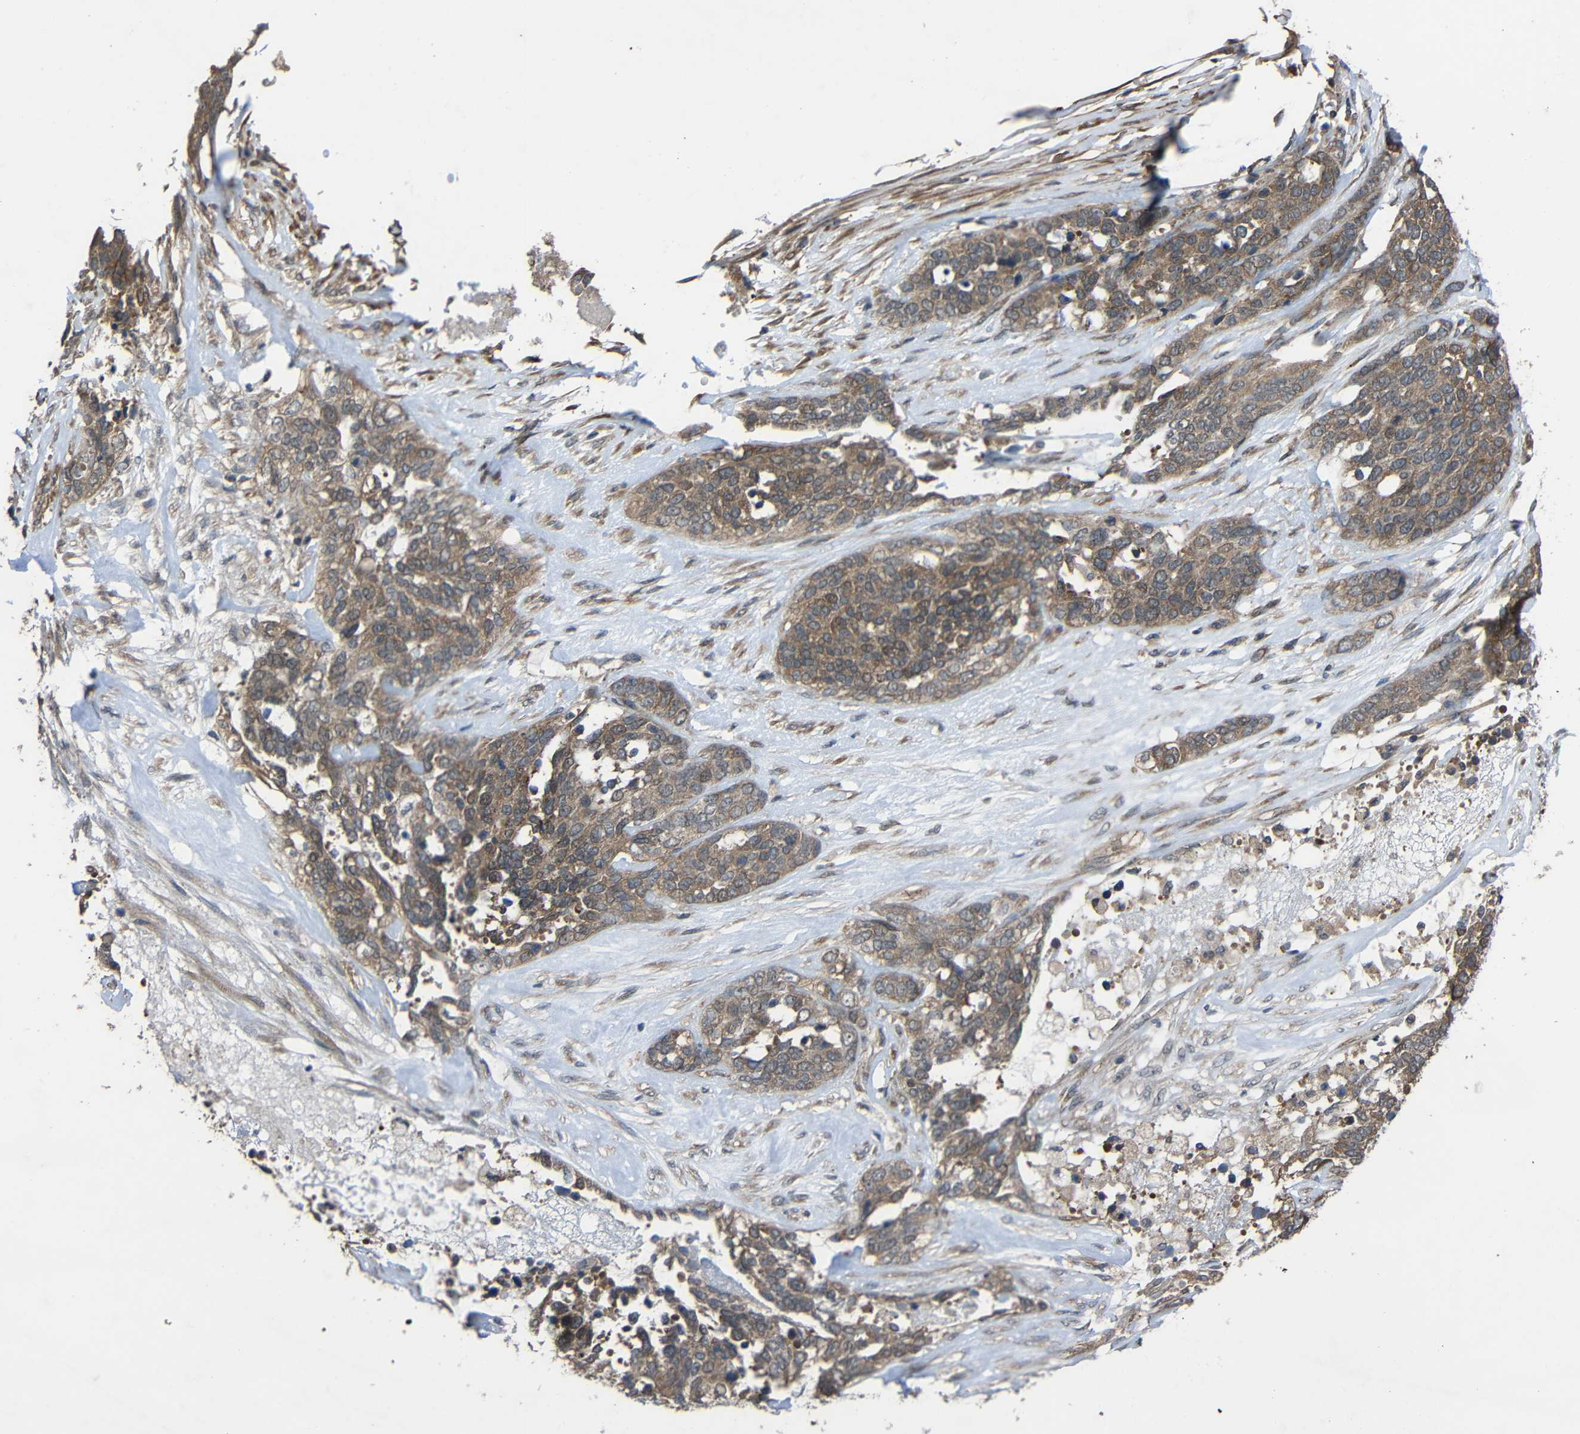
{"staining": {"intensity": "moderate", "quantity": ">75%", "location": "cytoplasmic/membranous"}, "tissue": "ovarian cancer", "cell_type": "Tumor cells", "image_type": "cancer", "snomed": [{"axis": "morphology", "description": "Cystadenocarcinoma, serous, NOS"}, {"axis": "topography", "description": "Ovary"}], "caption": "High-magnification brightfield microscopy of ovarian cancer stained with DAB (brown) and counterstained with hematoxylin (blue). tumor cells exhibit moderate cytoplasmic/membranous staining is present in approximately>75% of cells. Immunohistochemistry stains the protein of interest in brown and the nuclei are stained blue.", "gene": "CHST9", "patient": {"sex": "female", "age": 44}}